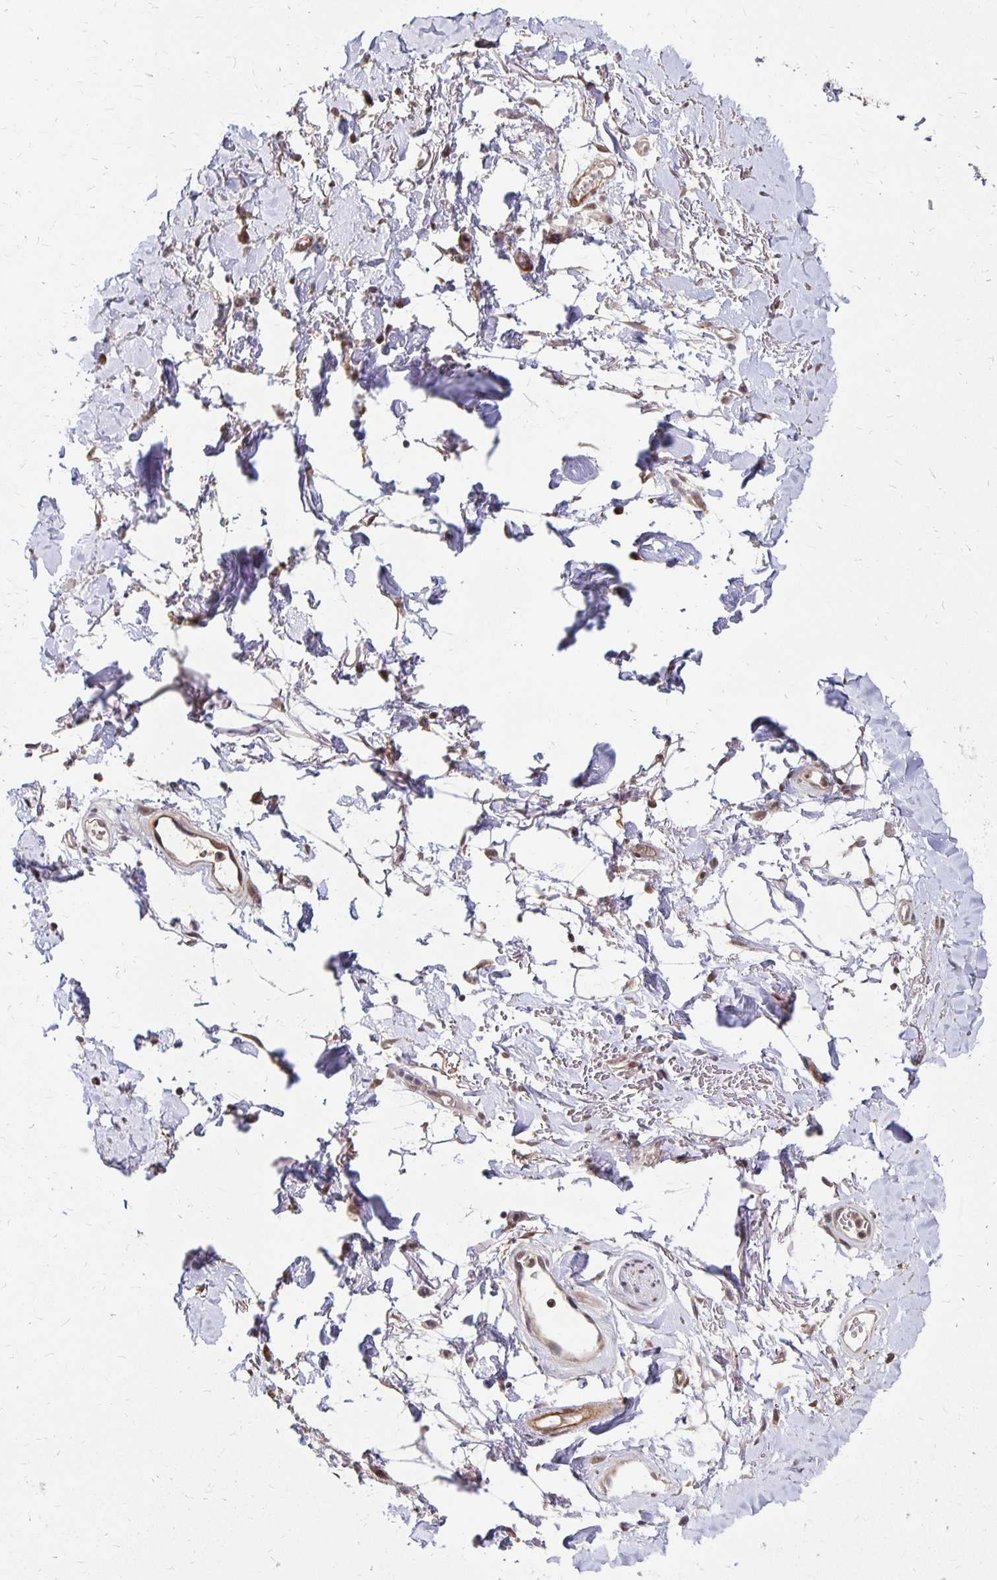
{"staining": {"intensity": "weak", "quantity": "<25%", "location": "nuclear"}, "tissue": "adipose tissue", "cell_type": "Adipocytes", "image_type": "normal", "snomed": [{"axis": "morphology", "description": "Normal tissue, NOS"}, {"axis": "topography", "description": "Anal"}, {"axis": "topography", "description": "Peripheral nerve tissue"}], "caption": "A histopathology image of adipose tissue stained for a protein shows no brown staining in adipocytes. (DAB (3,3'-diaminobenzidine) immunohistochemistry, high magnification).", "gene": "CLASRP", "patient": {"sex": "male", "age": 78}}